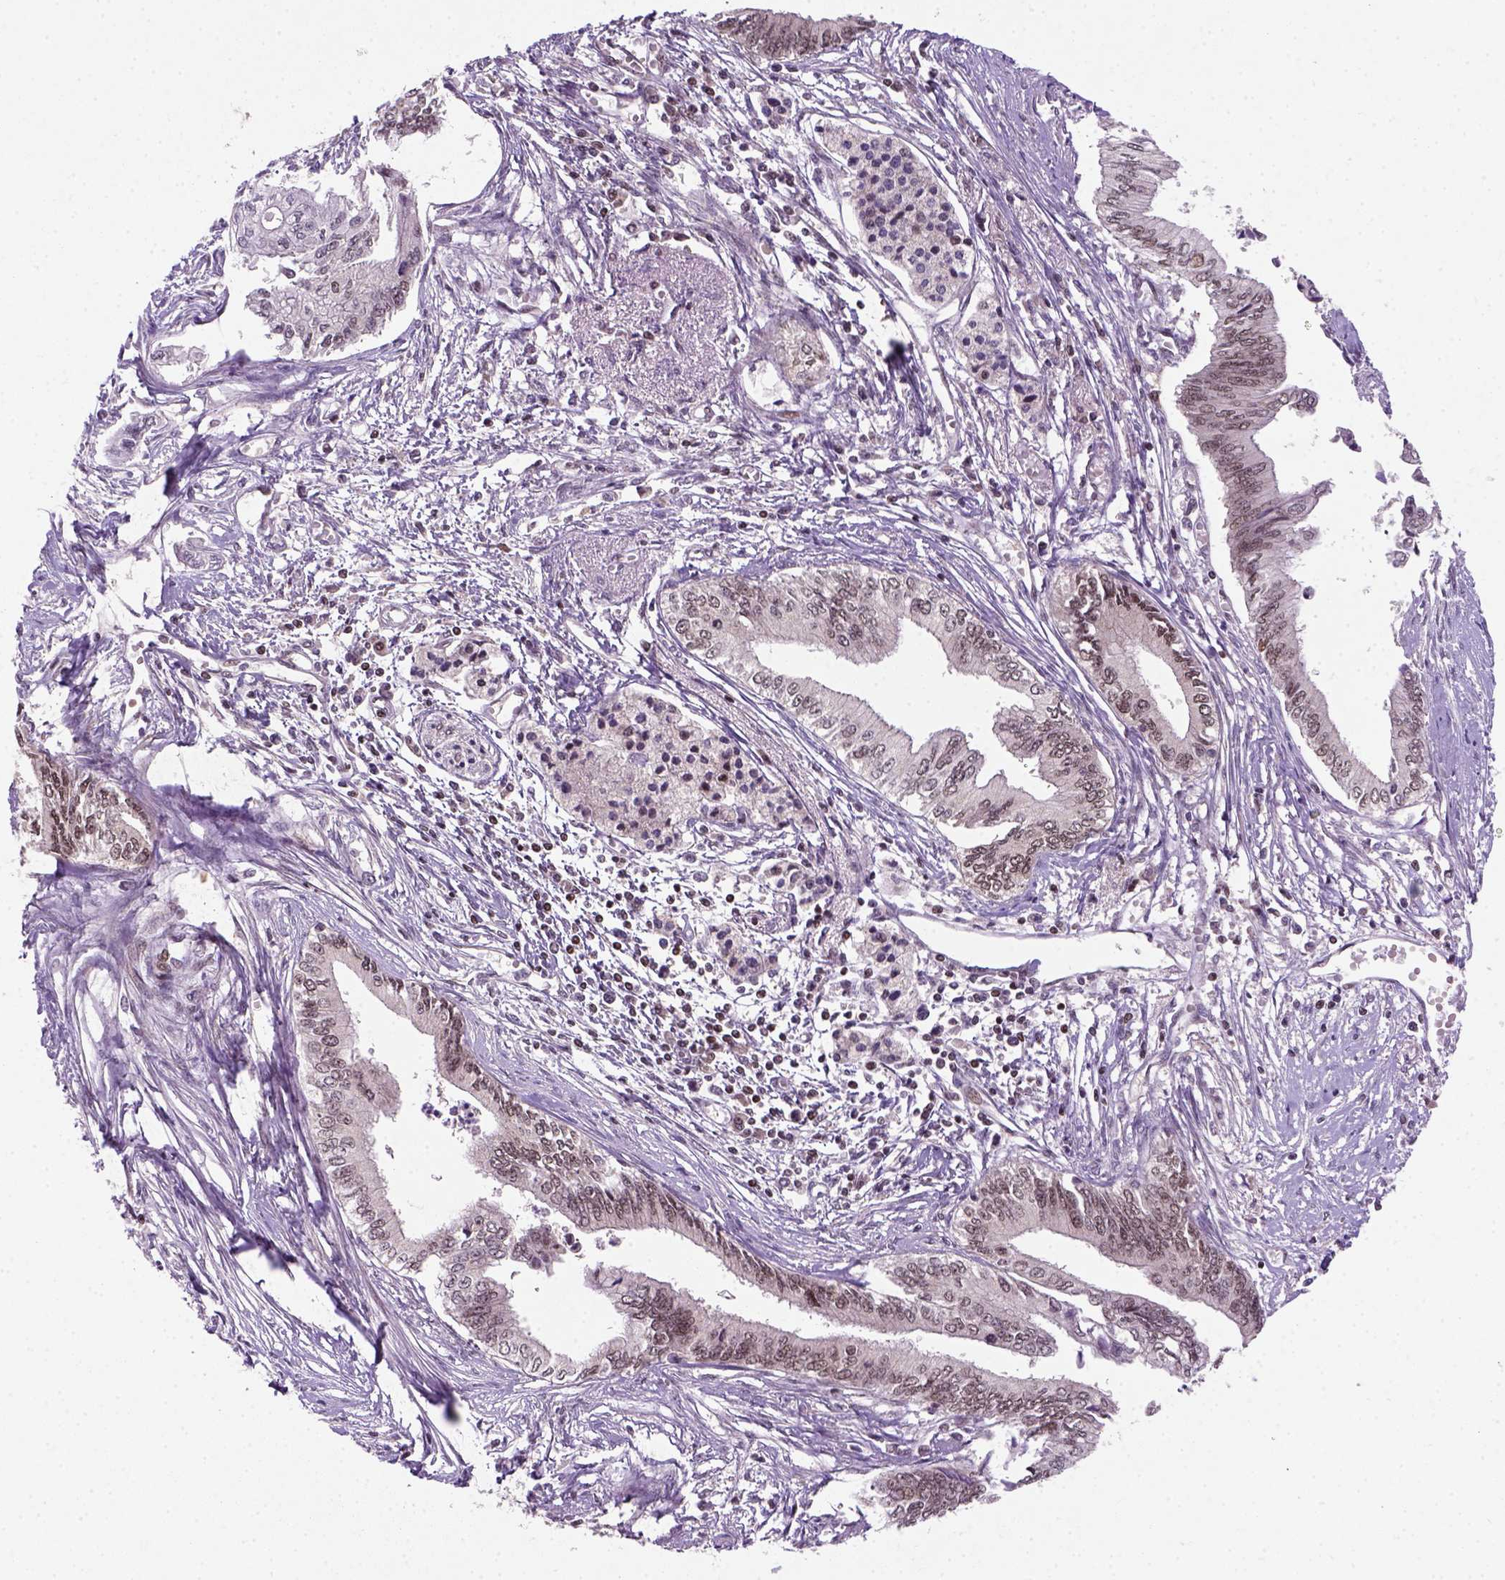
{"staining": {"intensity": "moderate", "quantity": "25%-75%", "location": "nuclear"}, "tissue": "pancreatic cancer", "cell_type": "Tumor cells", "image_type": "cancer", "snomed": [{"axis": "morphology", "description": "Adenocarcinoma, NOS"}, {"axis": "topography", "description": "Pancreas"}], "caption": "Pancreatic cancer stained for a protein (brown) demonstrates moderate nuclear positive positivity in approximately 25%-75% of tumor cells.", "gene": "MGMT", "patient": {"sex": "female", "age": 61}}